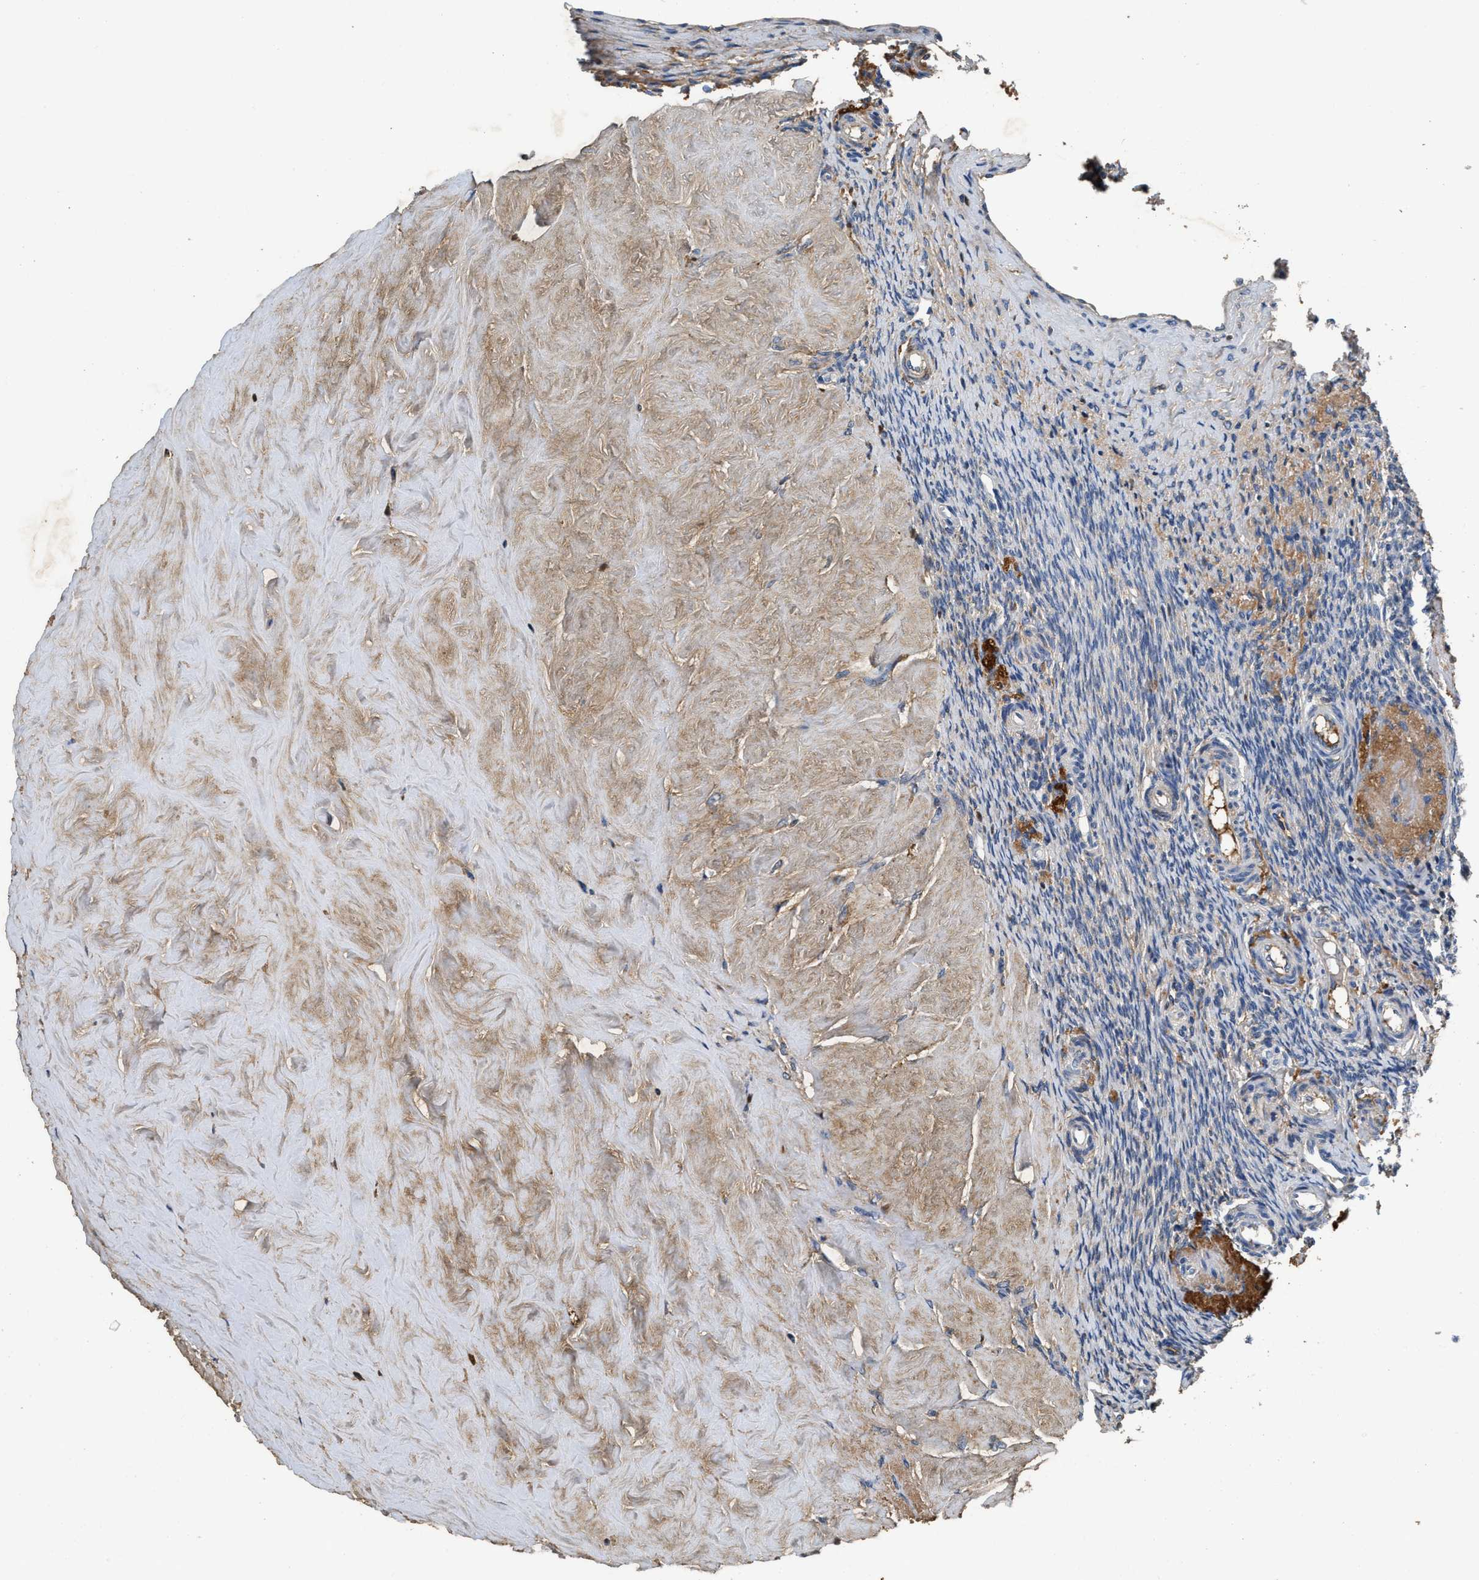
{"staining": {"intensity": "moderate", "quantity": "<25%", "location": "cytoplasmic/membranous"}, "tissue": "ovary", "cell_type": "Ovarian stroma cells", "image_type": "normal", "snomed": [{"axis": "morphology", "description": "Normal tissue, NOS"}, {"axis": "topography", "description": "Ovary"}], "caption": "Immunohistochemical staining of benign human ovary reveals moderate cytoplasmic/membranous protein positivity in approximately <25% of ovarian stroma cells. The protein of interest is stained brown, and the nuclei are stained in blue (DAB IHC with brightfield microscopy, high magnification).", "gene": "C3", "patient": {"sex": "female", "age": 41}}